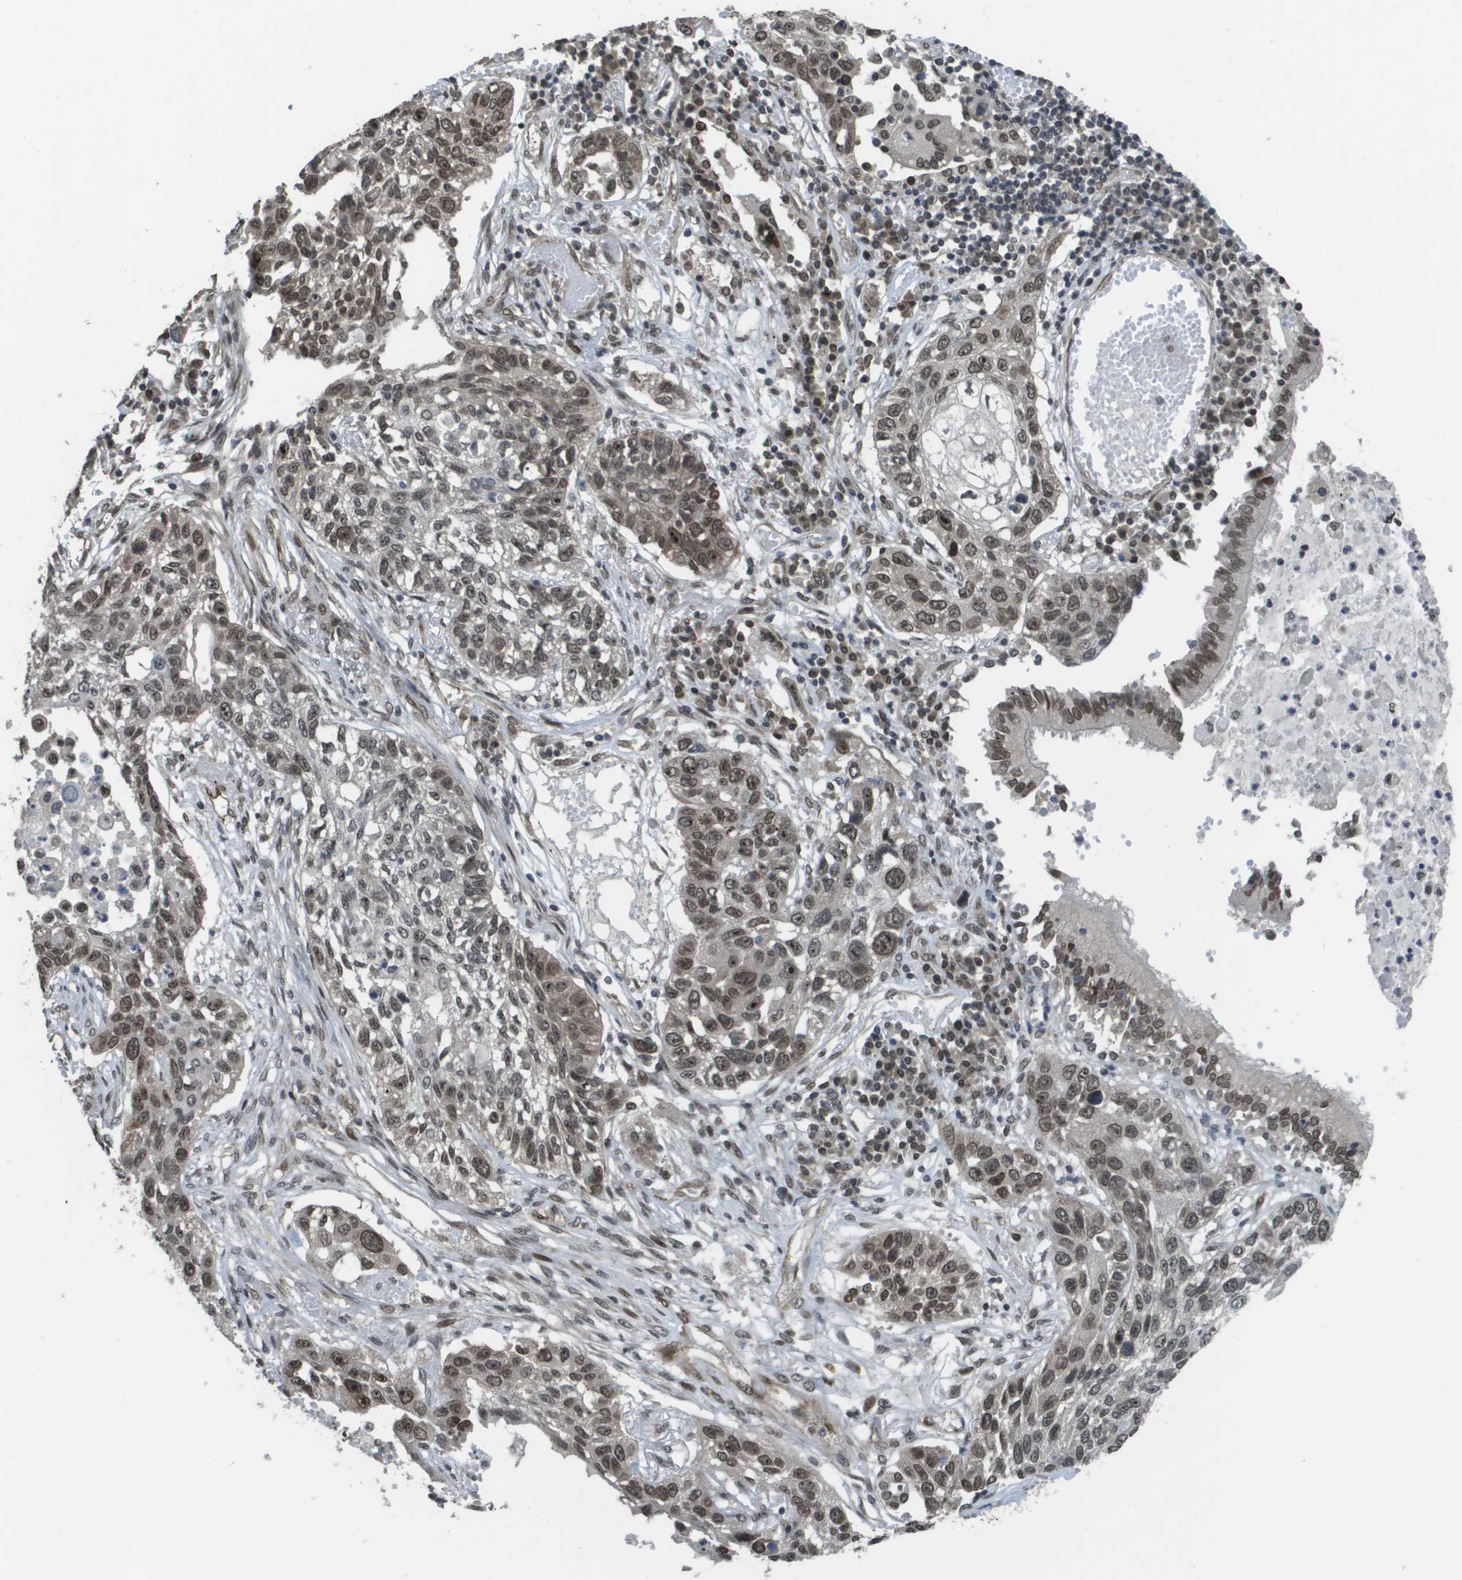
{"staining": {"intensity": "moderate", "quantity": ">75%", "location": "nuclear"}, "tissue": "lung cancer", "cell_type": "Tumor cells", "image_type": "cancer", "snomed": [{"axis": "morphology", "description": "Squamous cell carcinoma, NOS"}, {"axis": "topography", "description": "Lung"}], "caption": "A medium amount of moderate nuclear positivity is present in approximately >75% of tumor cells in lung cancer tissue.", "gene": "KAT5", "patient": {"sex": "male", "age": 71}}